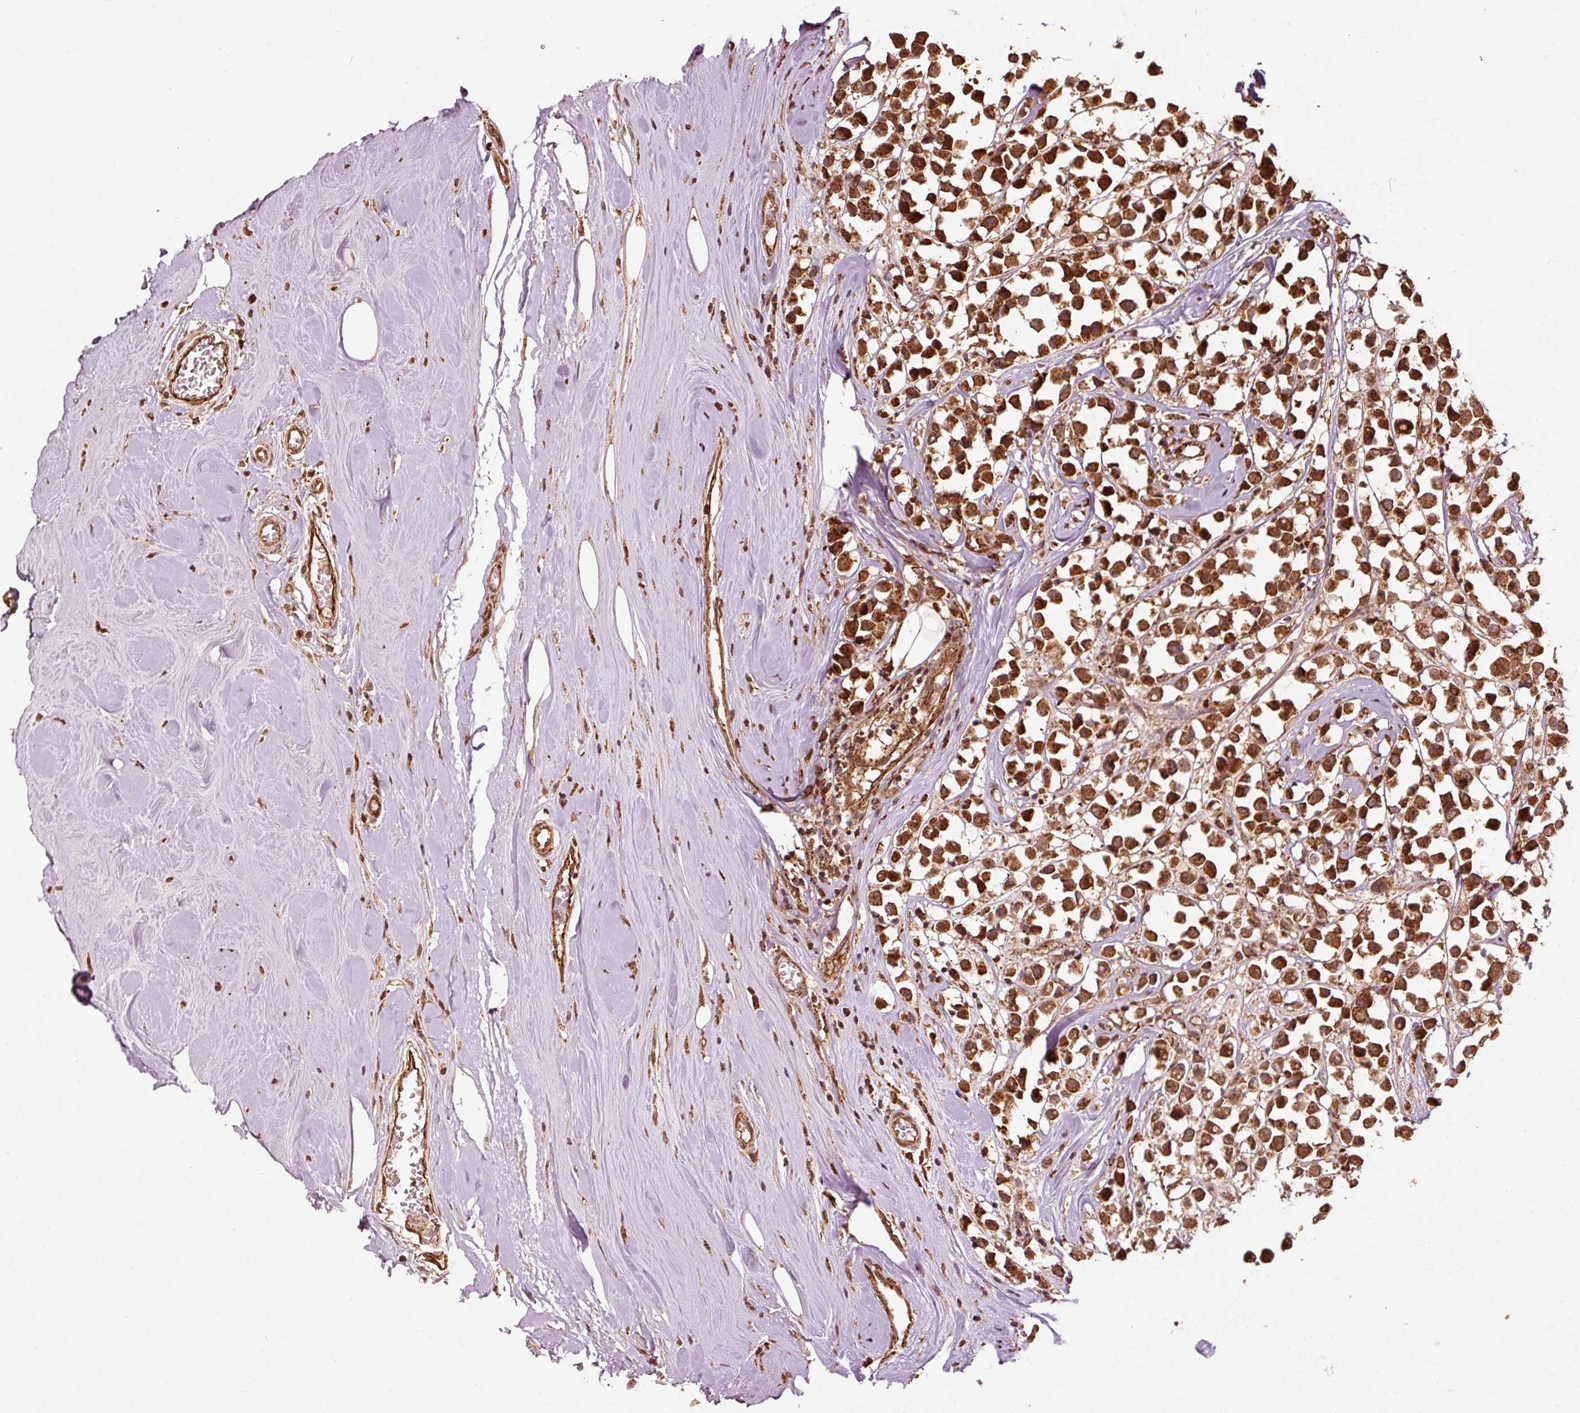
{"staining": {"intensity": "strong", "quantity": ">75%", "location": "cytoplasmic/membranous,nuclear"}, "tissue": "breast cancer", "cell_type": "Tumor cells", "image_type": "cancer", "snomed": [{"axis": "morphology", "description": "Duct carcinoma"}, {"axis": "topography", "description": "Breast"}], "caption": "An immunohistochemistry image of tumor tissue is shown. Protein staining in brown shows strong cytoplasmic/membranous and nuclear positivity in intraductal carcinoma (breast) within tumor cells.", "gene": "MRPL16", "patient": {"sex": "female", "age": 61}}